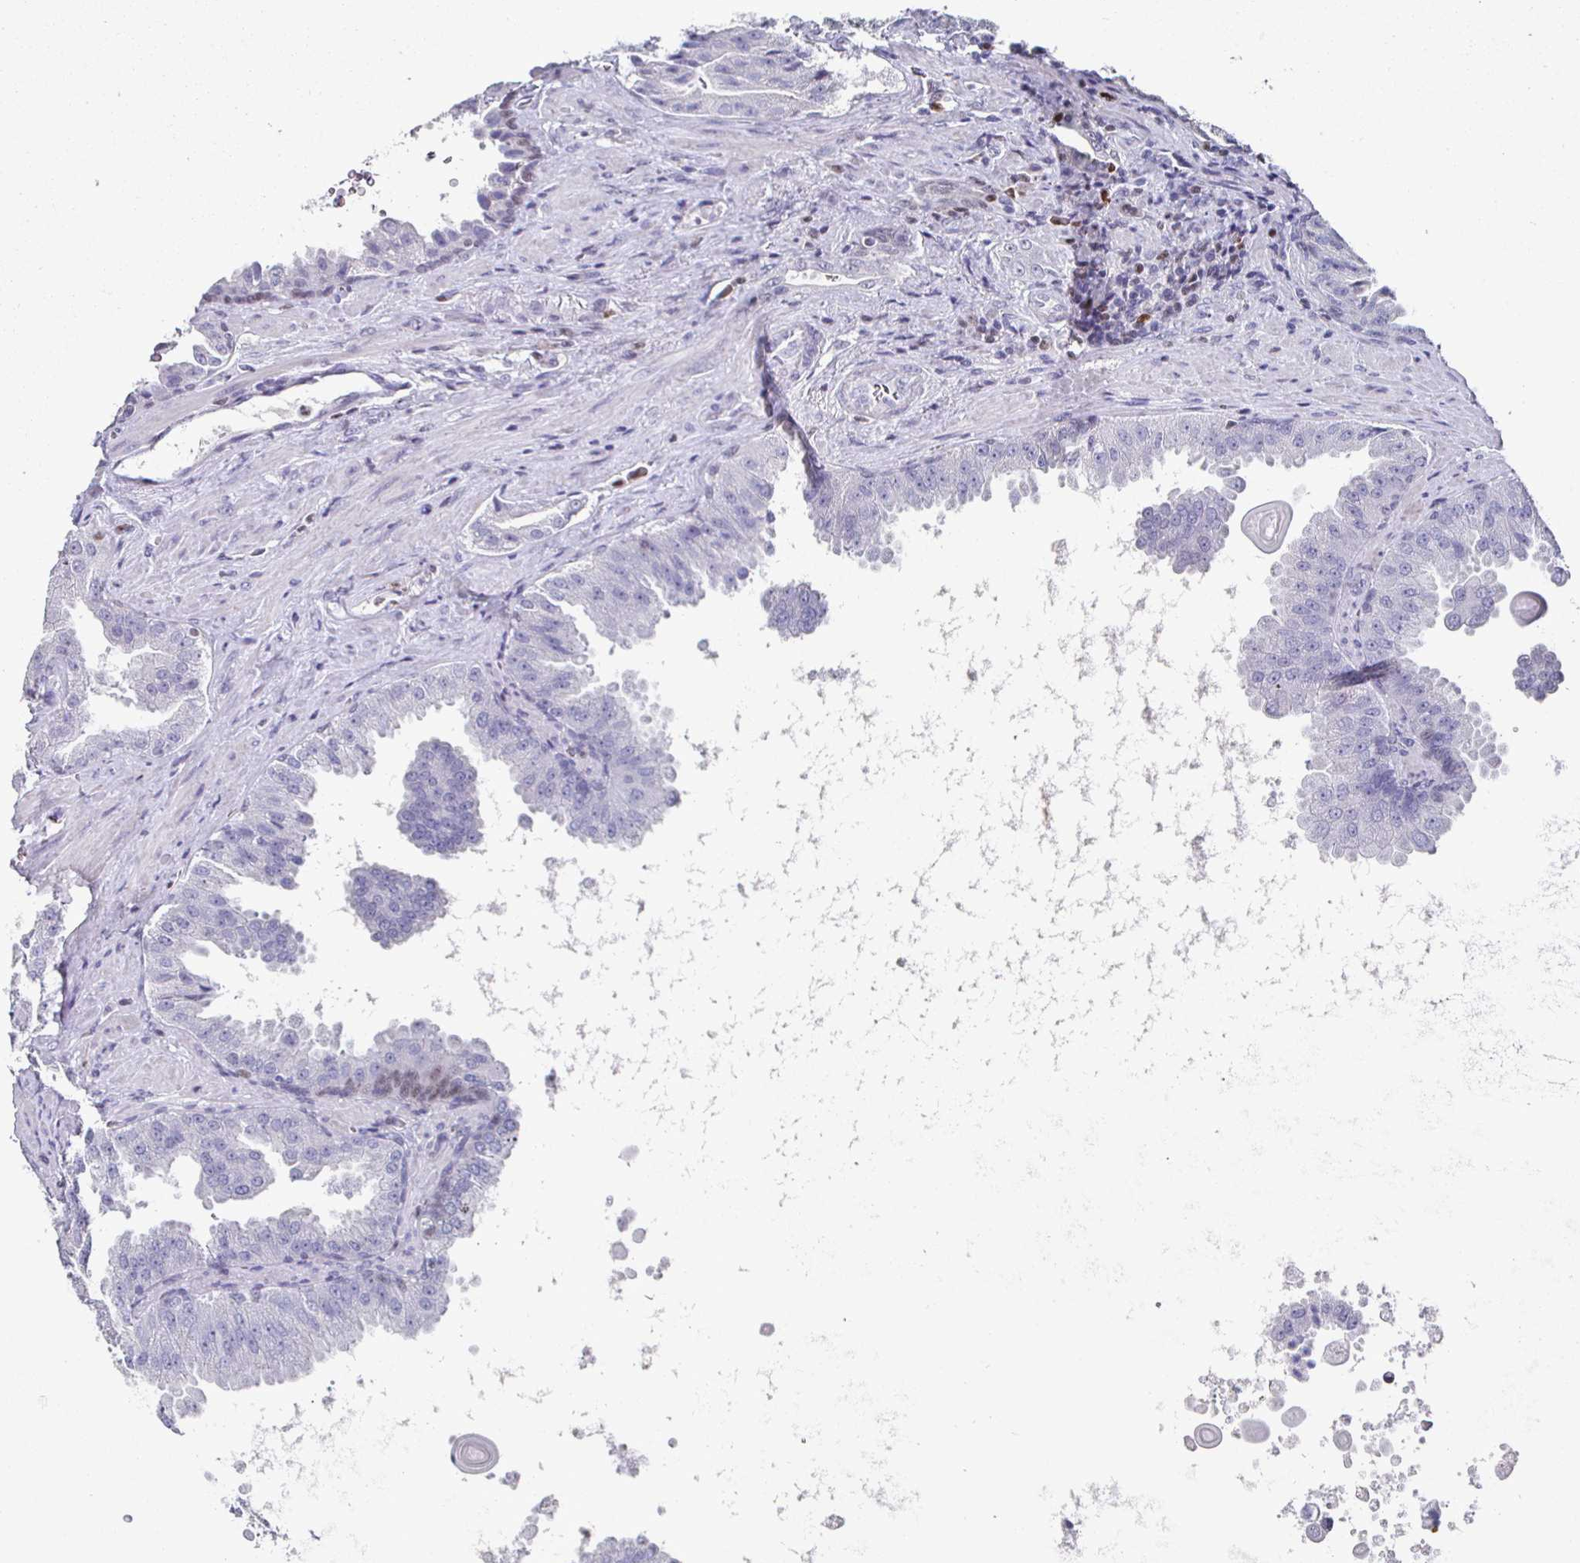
{"staining": {"intensity": "moderate", "quantity": "<25%", "location": "nuclear"}, "tissue": "prostate cancer", "cell_type": "Tumor cells", "image_type": "cancer", "snomed": [{"axis": "morphology", "description": "Adenocarcinoma, Low grade"}, {"axis": "topography", "description": "Prostate"}], "caption": "DAB immunohistochemical staining of prostate low-grade adenocarcinoma displays moderate nuclear protein expression in approximately <25% of tumor cells.", "gene": "RUNX2", "patient": {"sex": "male", "age": 67}}